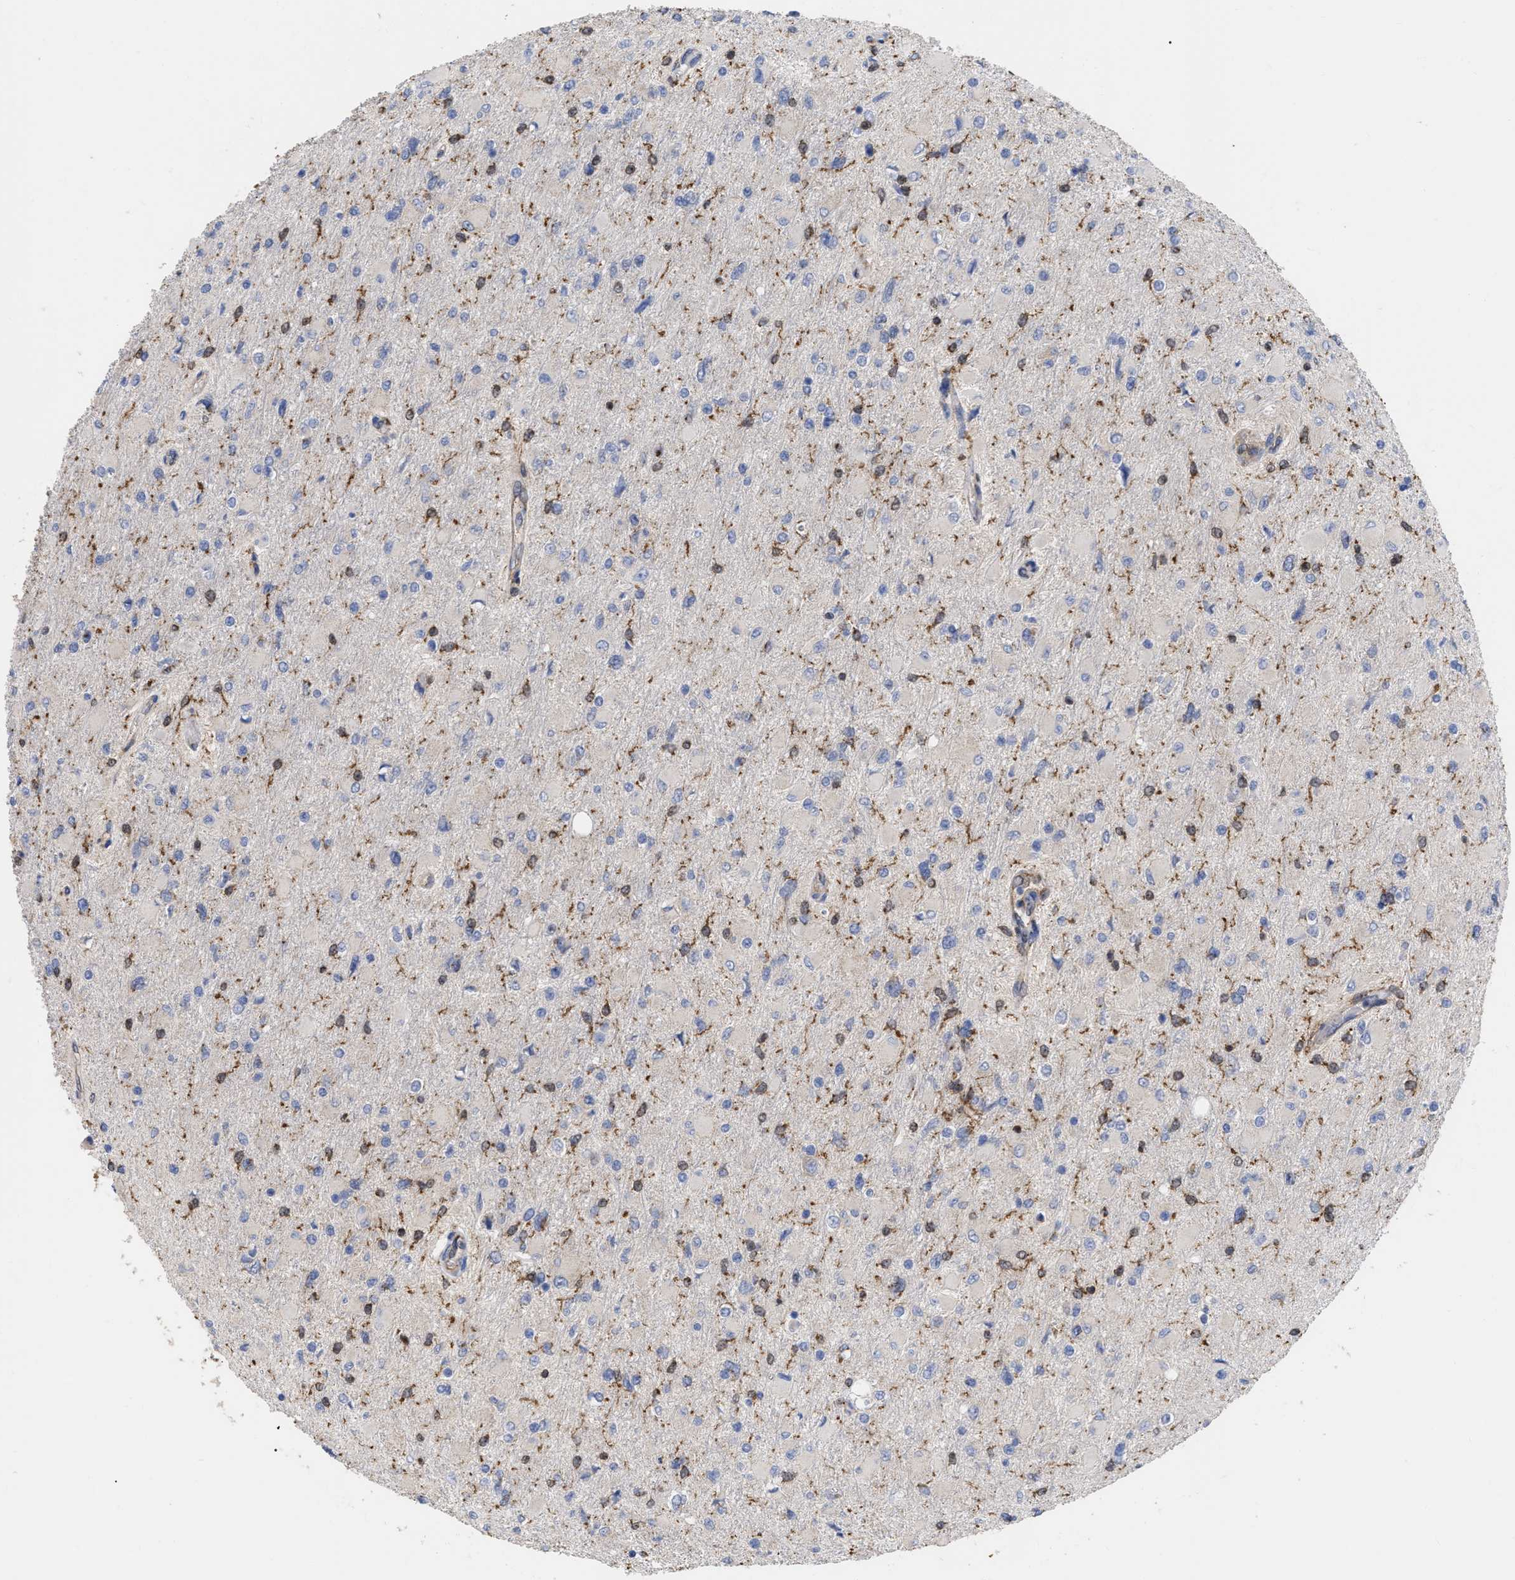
{"staining": {"intensity": "negative", "quantity": "none", "location": "none"}, "tissue": "glioma", "cell_type": "Tumor cells", "image_type": "cancer", "snomed": [{"axis": "morphology", "description": "Glioma, malignant, High grade"}, {"axis": "topography", "description": "Cerebral cortex"}], "caption": "Protein analysis of high-grade glioma (malignant) demonstrates no significant expression in tumor cells. (Brightfield microscopy of DAB IHC at high magnification).", "gene": "GIMAP4", "patient": {"sex": "female", "age": 36}}